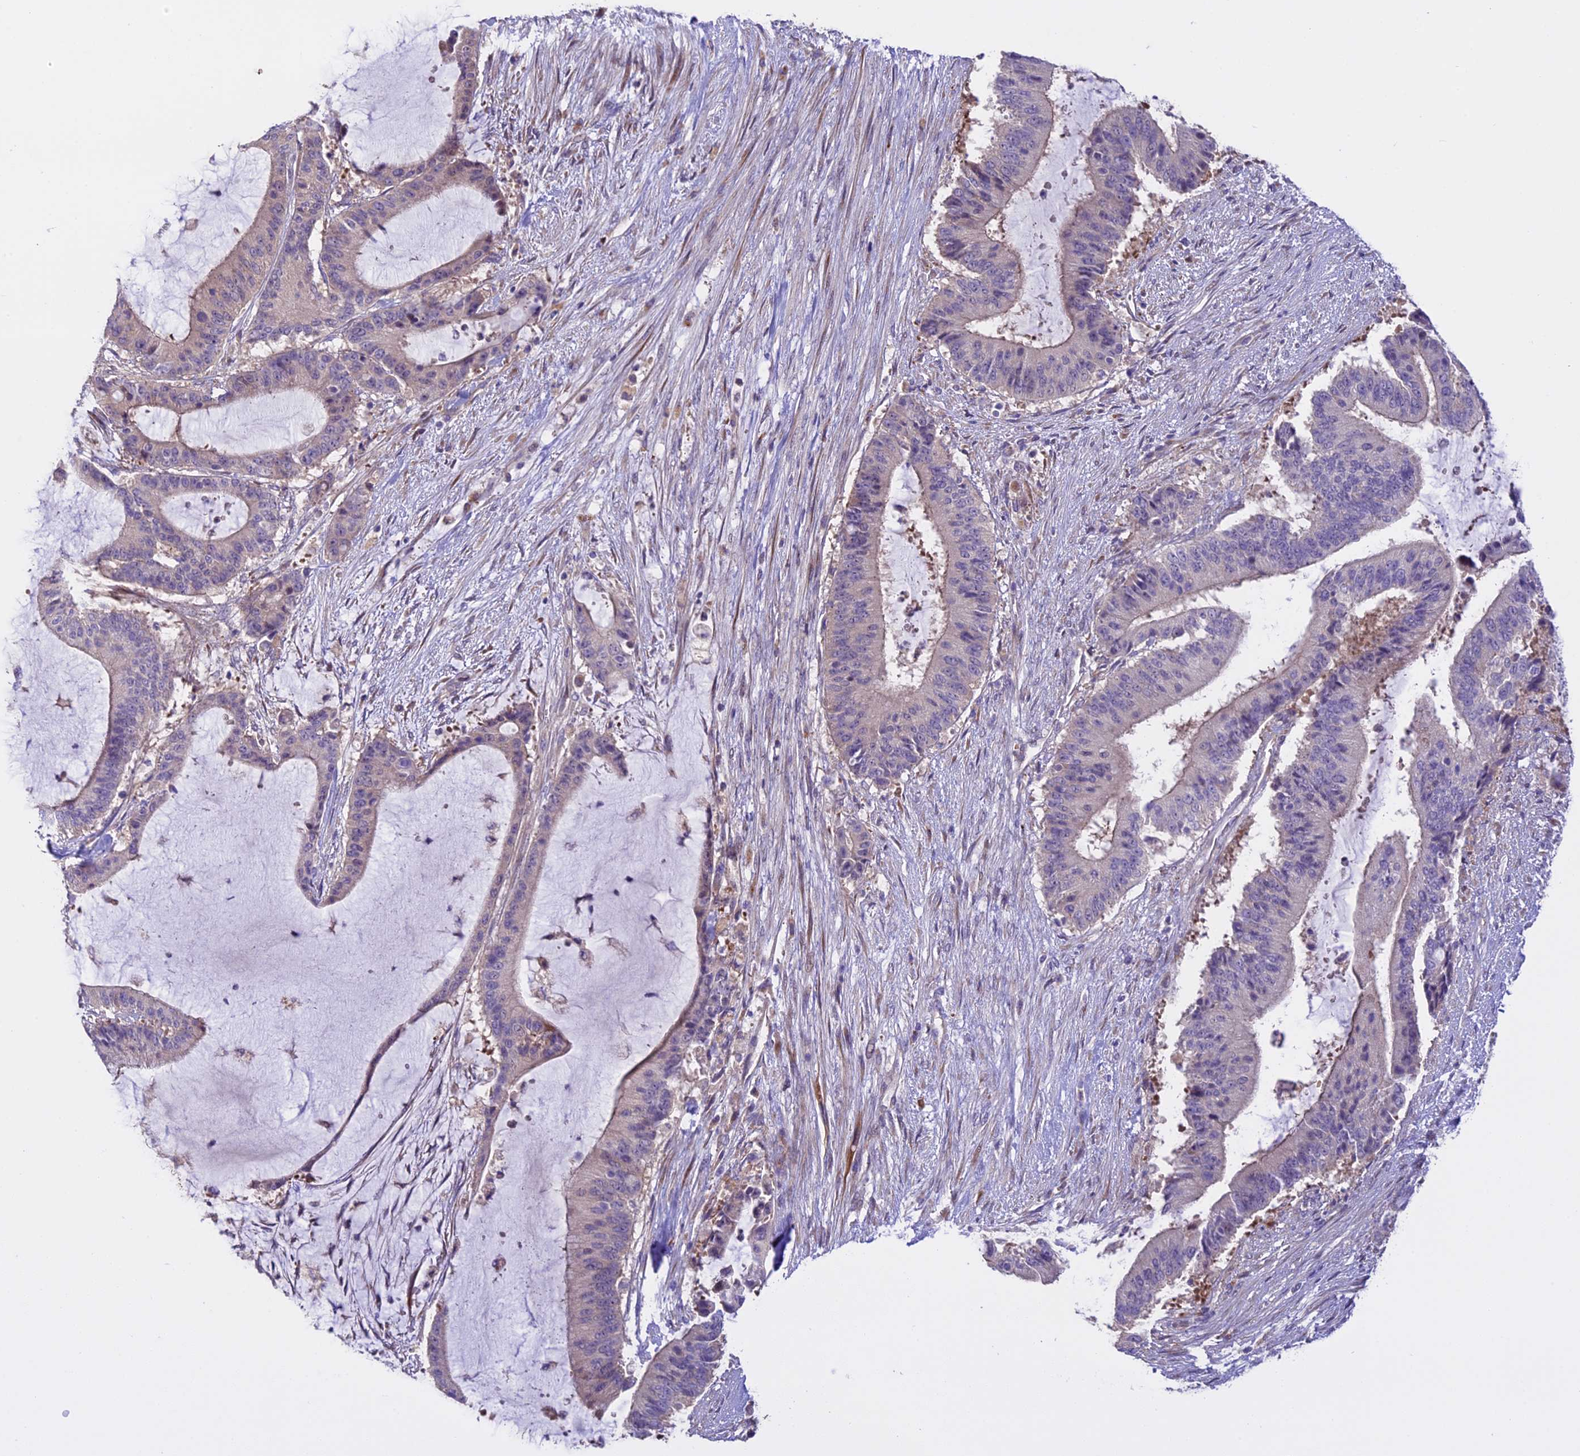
{"staining": {"intensity": "negative", "quantity": "none", "location": "none"}, "tissue": "liver cancer", "cell_type": "Tumor cells", "image_type": "cancer", "snomed": [{"axis": "morphology", "description": "Normal tissue, NOS"}, {"axis": "morphology", "description": "Cholangiocarcinoma"}, {"axis": "topography", "description": "Liver"}, {"axis": "topography", "description": "Peripheral nerve tissue"}], "caption": "IHC of human liver cancer exhibits no staining in tumor cells.", "gene": "SPIRE1", "patient": {"sex": "female", "age": 73}}